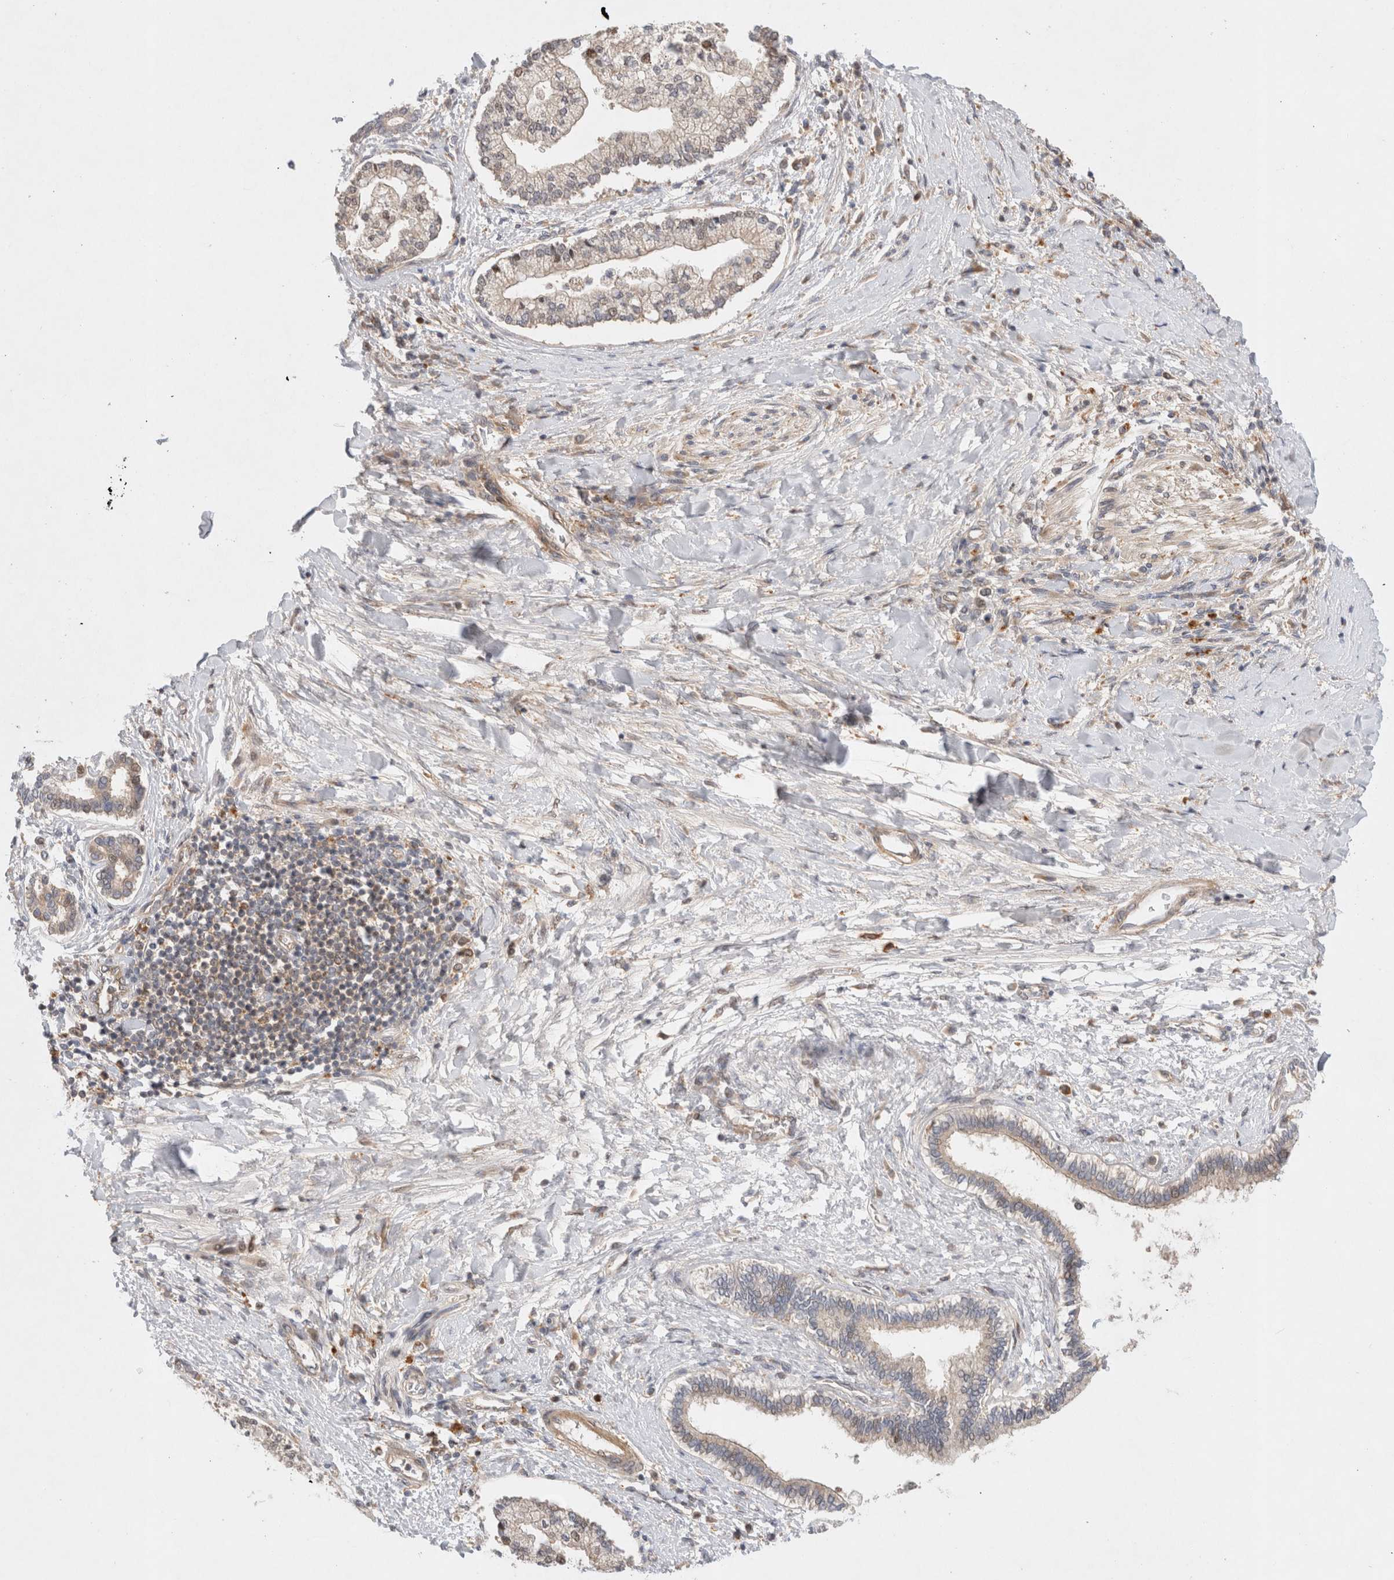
{"staining": {"intensity": "weak", "quantity": "<25%", "location": "nuclear"}, "tissue": "liver cancer", "cell_type": "Tumor cells", "image_type": "cancer", "snomed": [{"axis": "morphology", "description": "Cholangiocarcinoma"}, {"axis": "topography", "description": "Liver"}], "caption": "Cholangiocarcinoma (liver) was stained to show a protein in brown. There is no significant expression in tumor cells.", "gene": "HTT", "patient": {"sex": "male", "age": 50}}